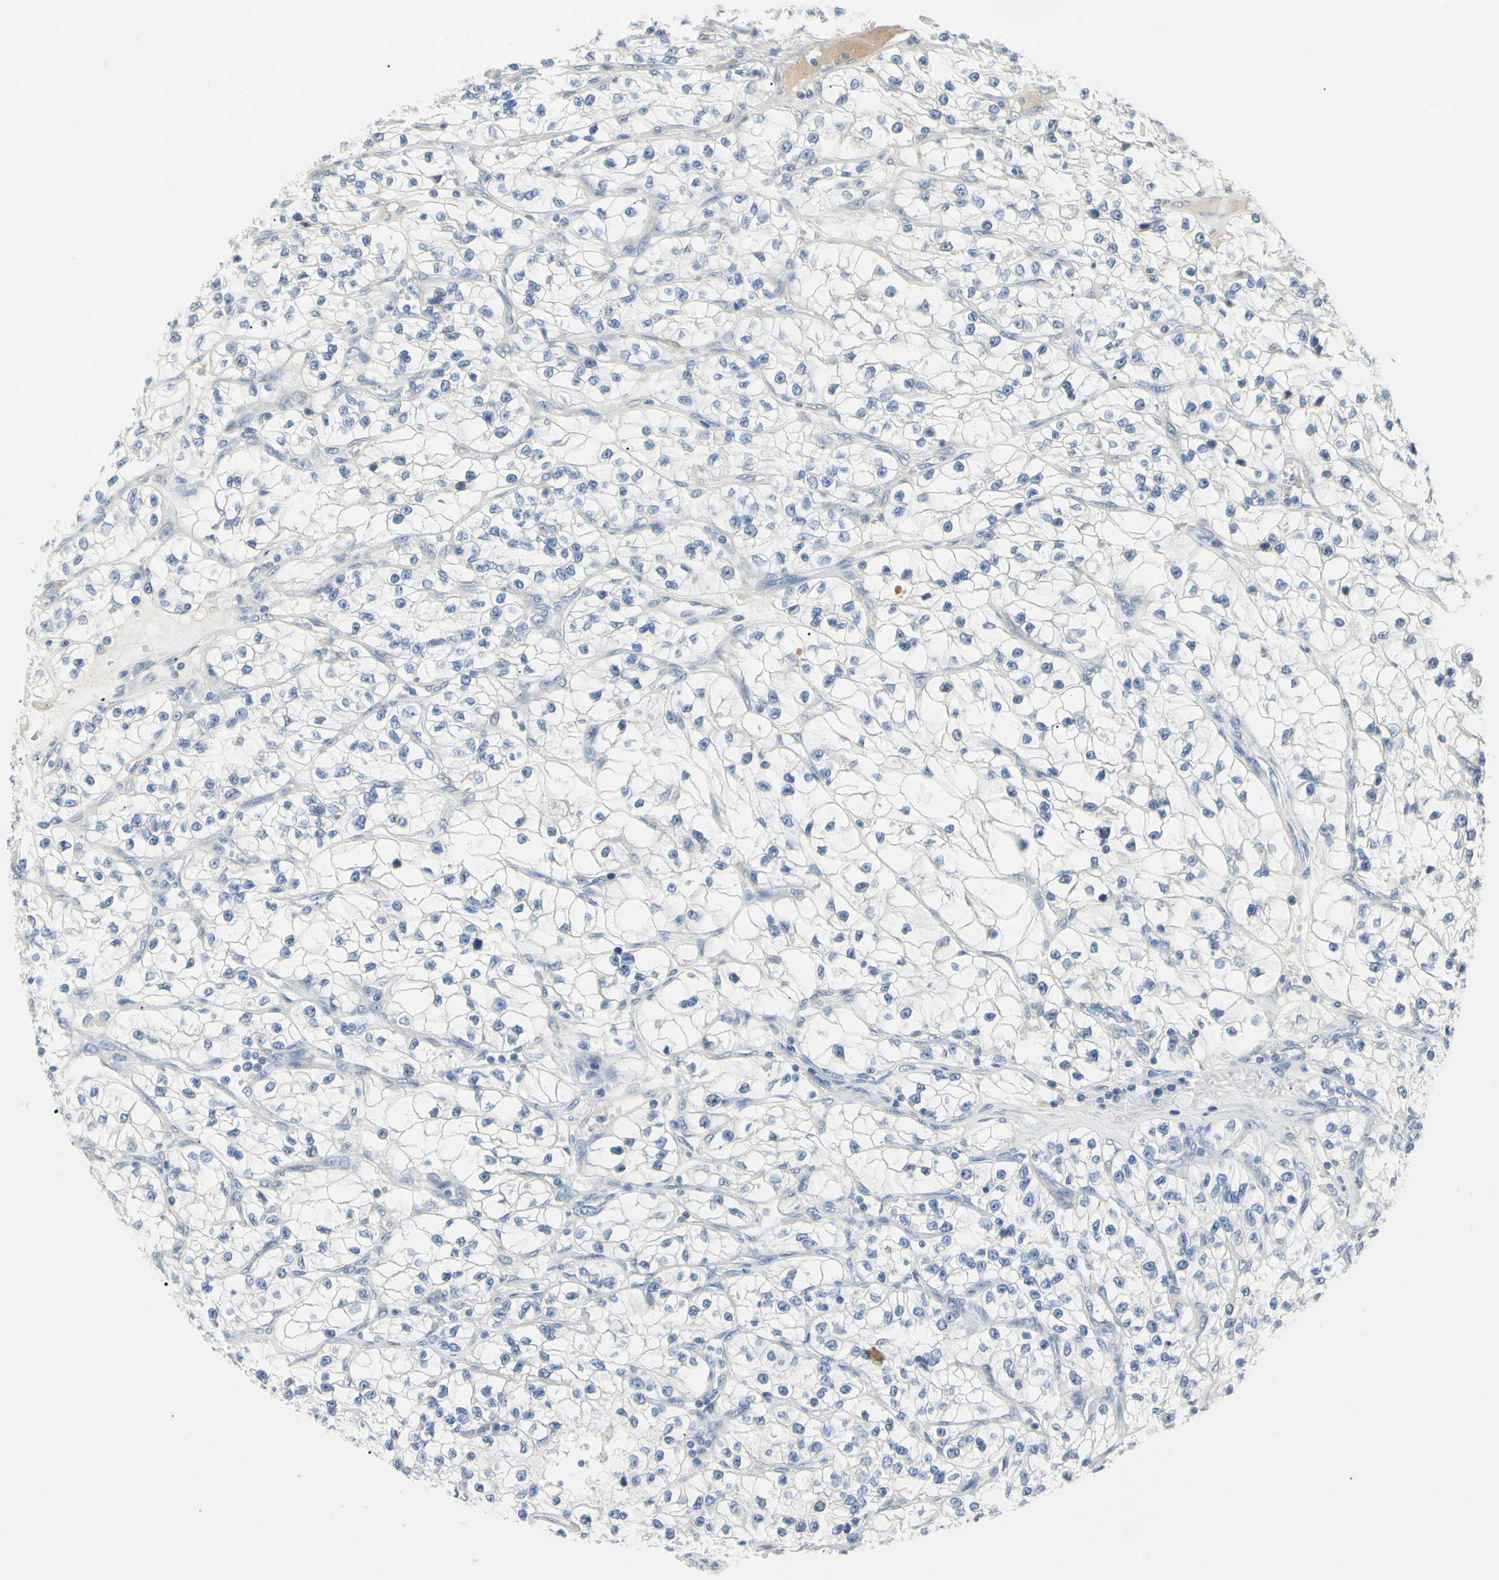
{"staining": {"intensity": "negative", "quantity": "none", "location": "none"}, "tissue": "renal cancer", "cell_type": "Tumor cells", "image_type": "cancer", "snomed": [{"axis": "morphology", "description": "Adenocarcinoma, NOS"}, {"axis": "topography", "description": "Kidney"}], "caption": "Immunohistochemistry photomicrograph of human renal adenocarcinoma stained for a protein (brown), which exhibits no positivity in tumor cells.", "gene": "AMPH", "patient": {"sex": "female", "age": 57}}